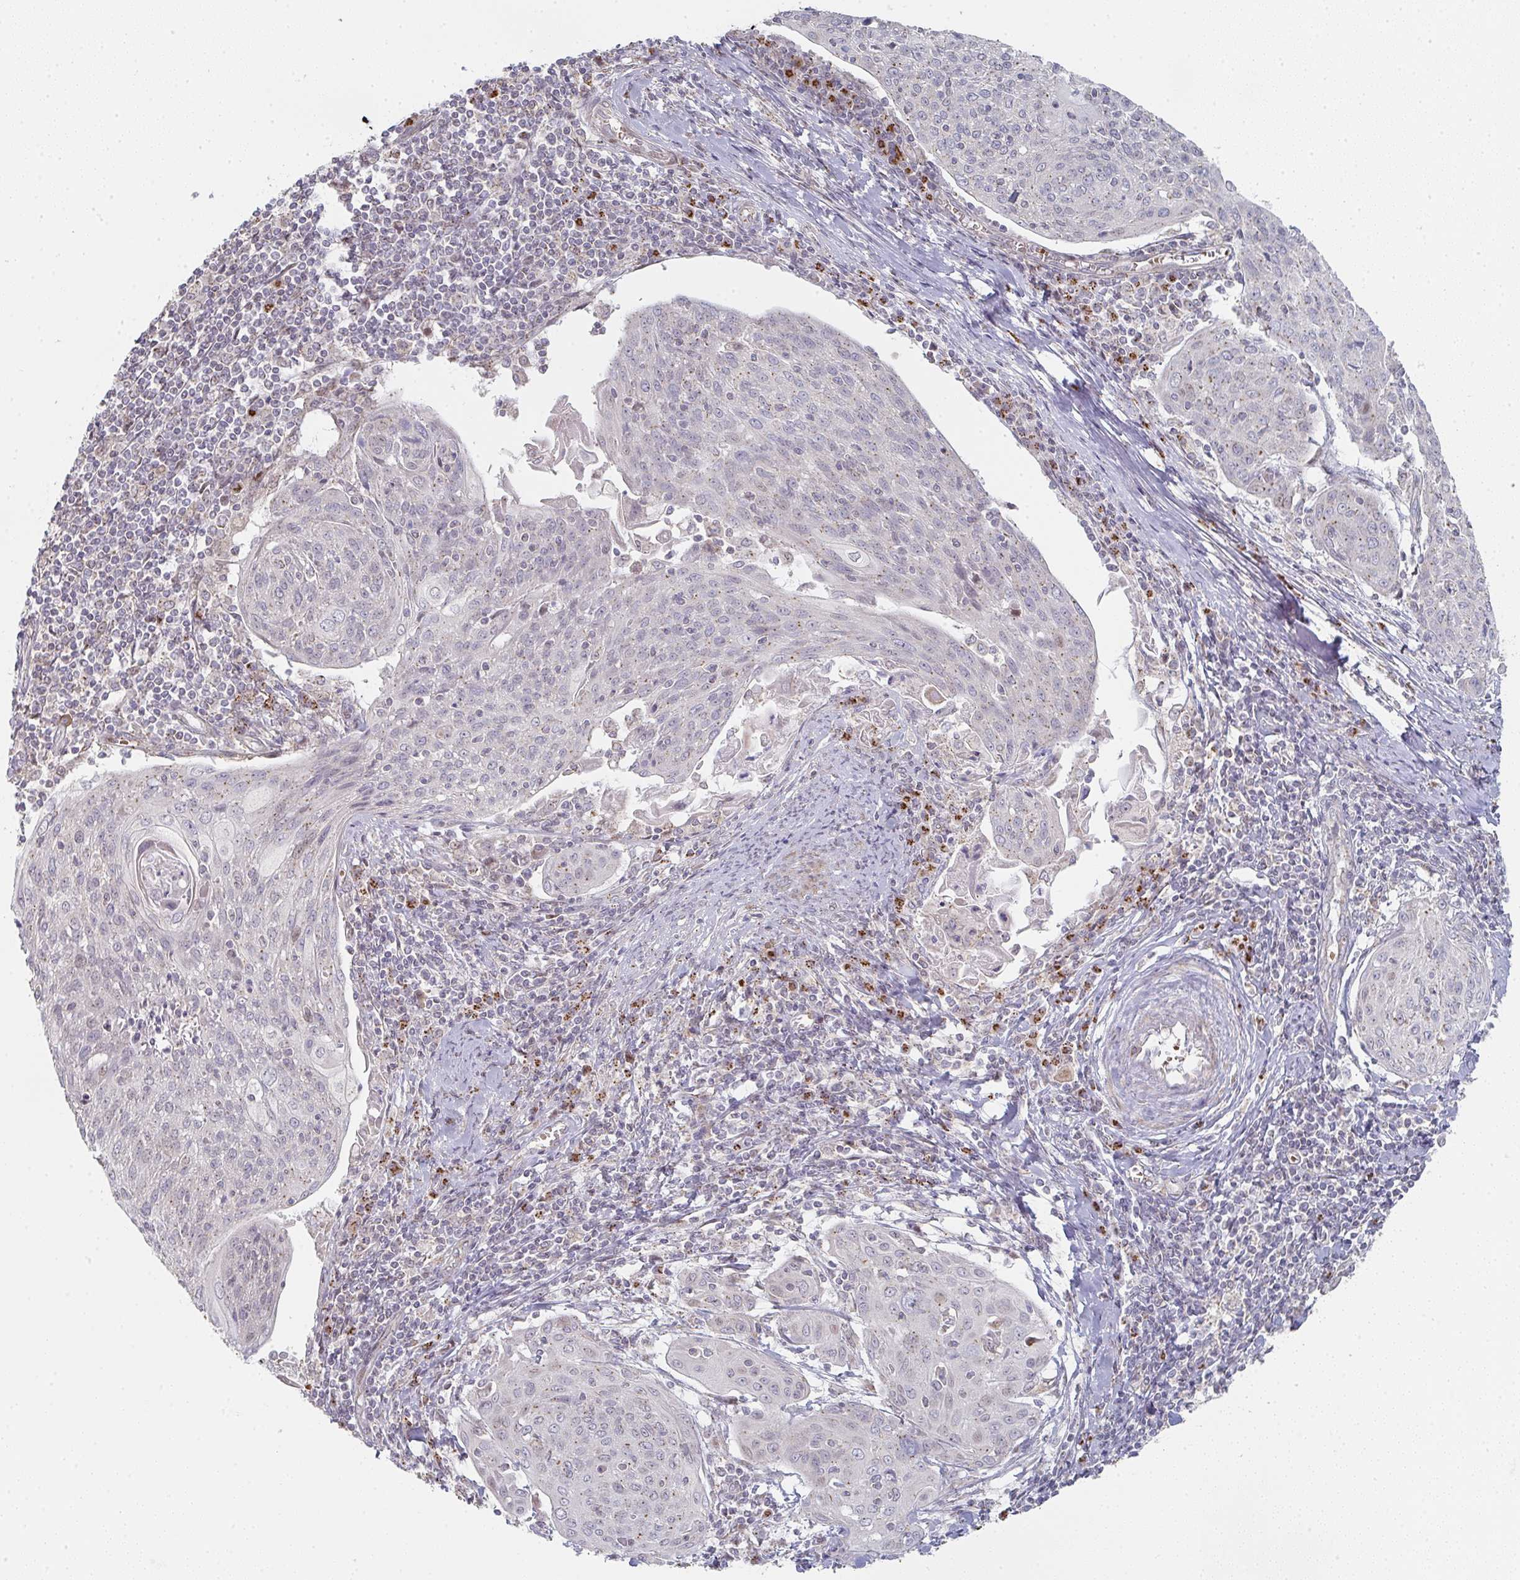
{"staining": {"intensity": "weak", "quantity": "<25%", "location": "cytoplasmic/membranous"}, "tissue": "cervical cancer", "cell_type": "Tumor cells", "image_type": "cancer", "snomed": [{"axis": "morphology", "description": "Squamous cell carcinoma, NOS"}, {"axis": "topography", "description": "Cervix"}], "caption": "The histopathology image reveals no significant staining in tumor cells of squamous cell carcinoma (cervical).", "gene": "ZNF526", "patient": {"sex": "female", "age": 67}}